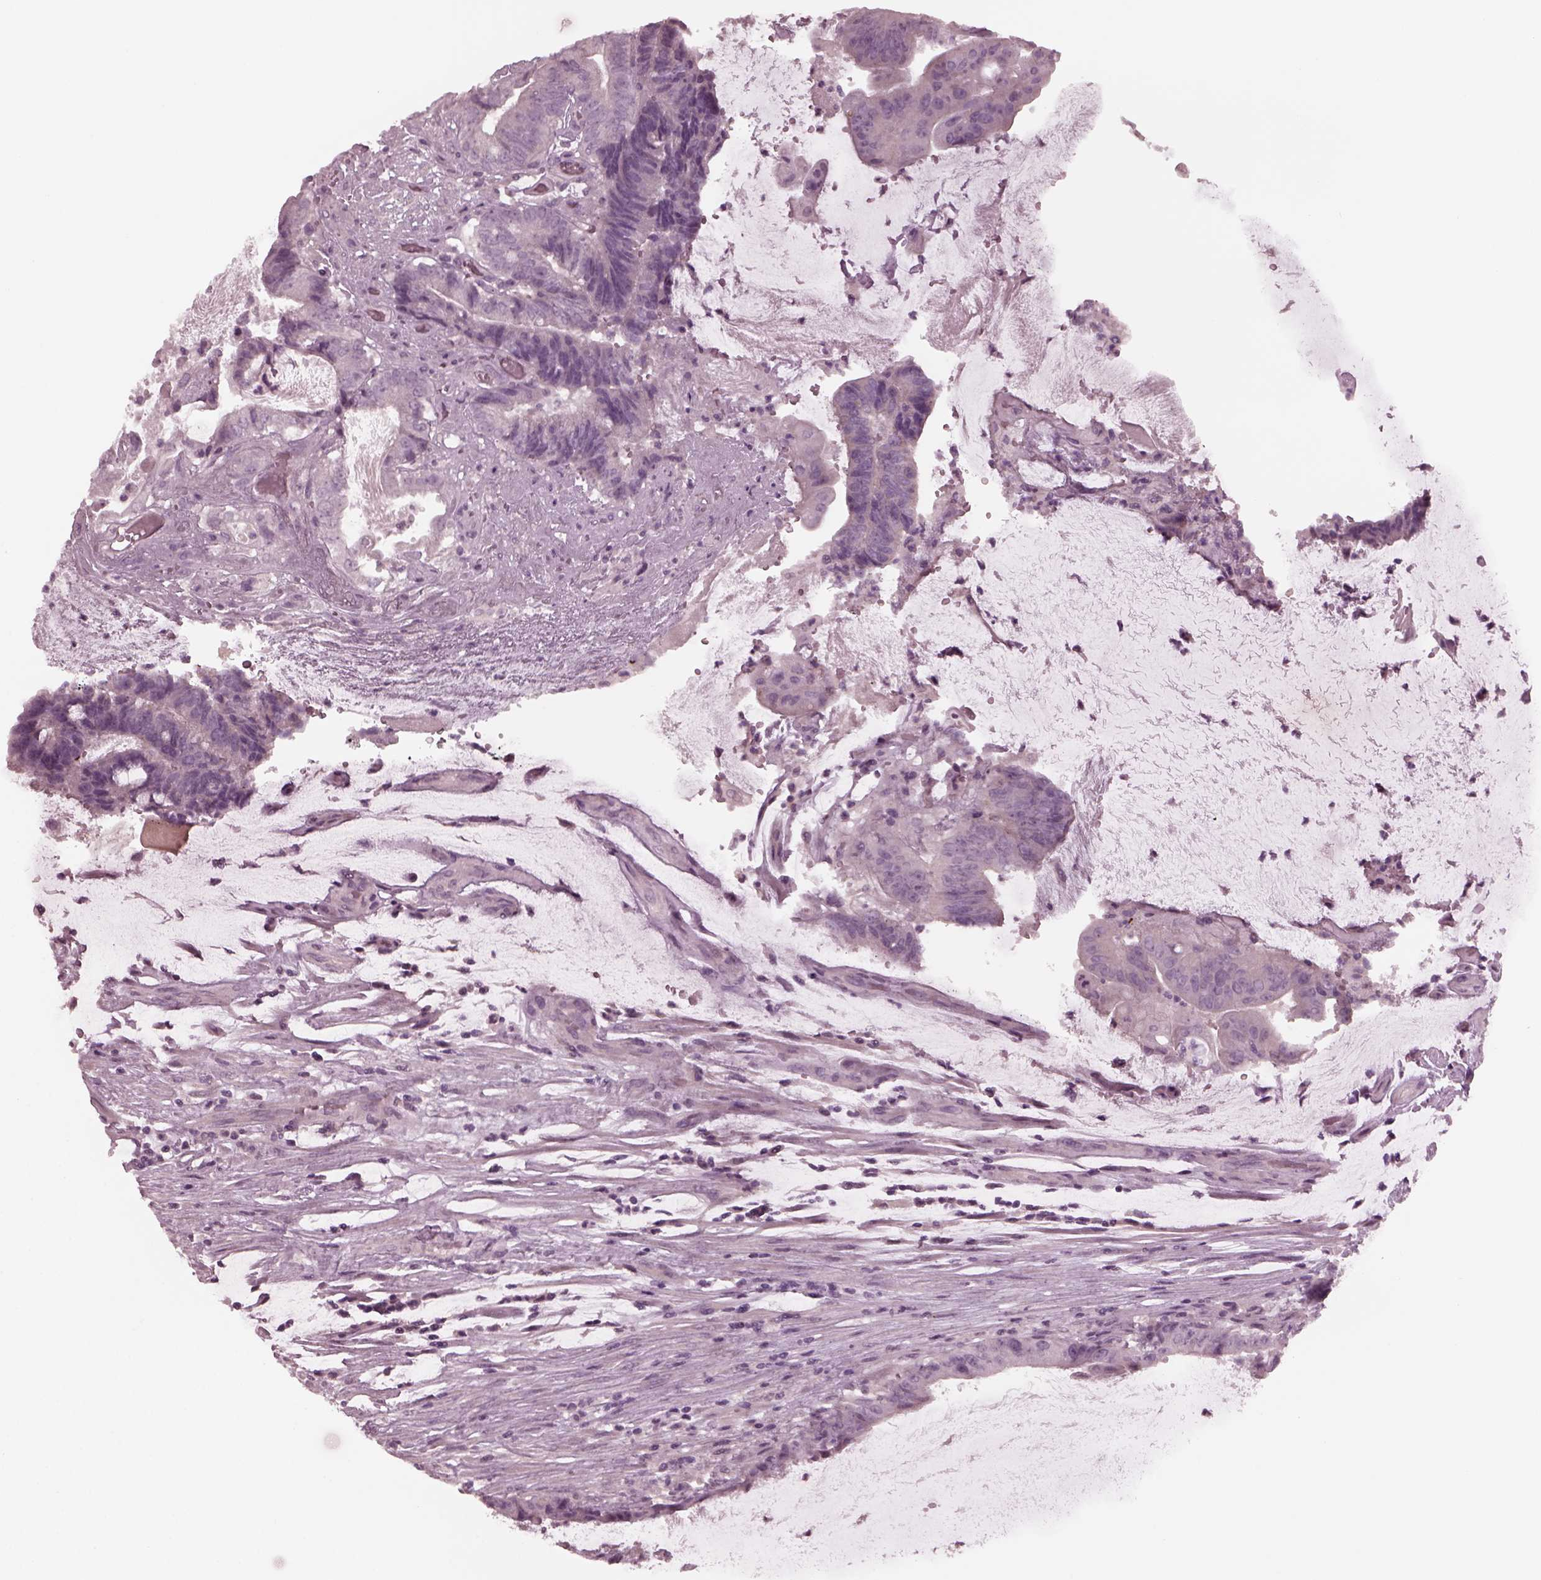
{"staining": {"intensity": "negative", "quantity": "none", "location": "none"}, "tissue": "colorectal cancer", "cell_type": "Tumor cells", "image_type": "cancer", "snomed": [{"axis": "morphology", "description": "Adenocarcinoma, NOS"}, {"axis": "topography", "description": "Colon"}], "caption": "There is no significant staining in tumor cells of colorectal cancer (adenocarcinoma).", "gene": "YY2", "patient": {"sex": "female", "age": 43}}